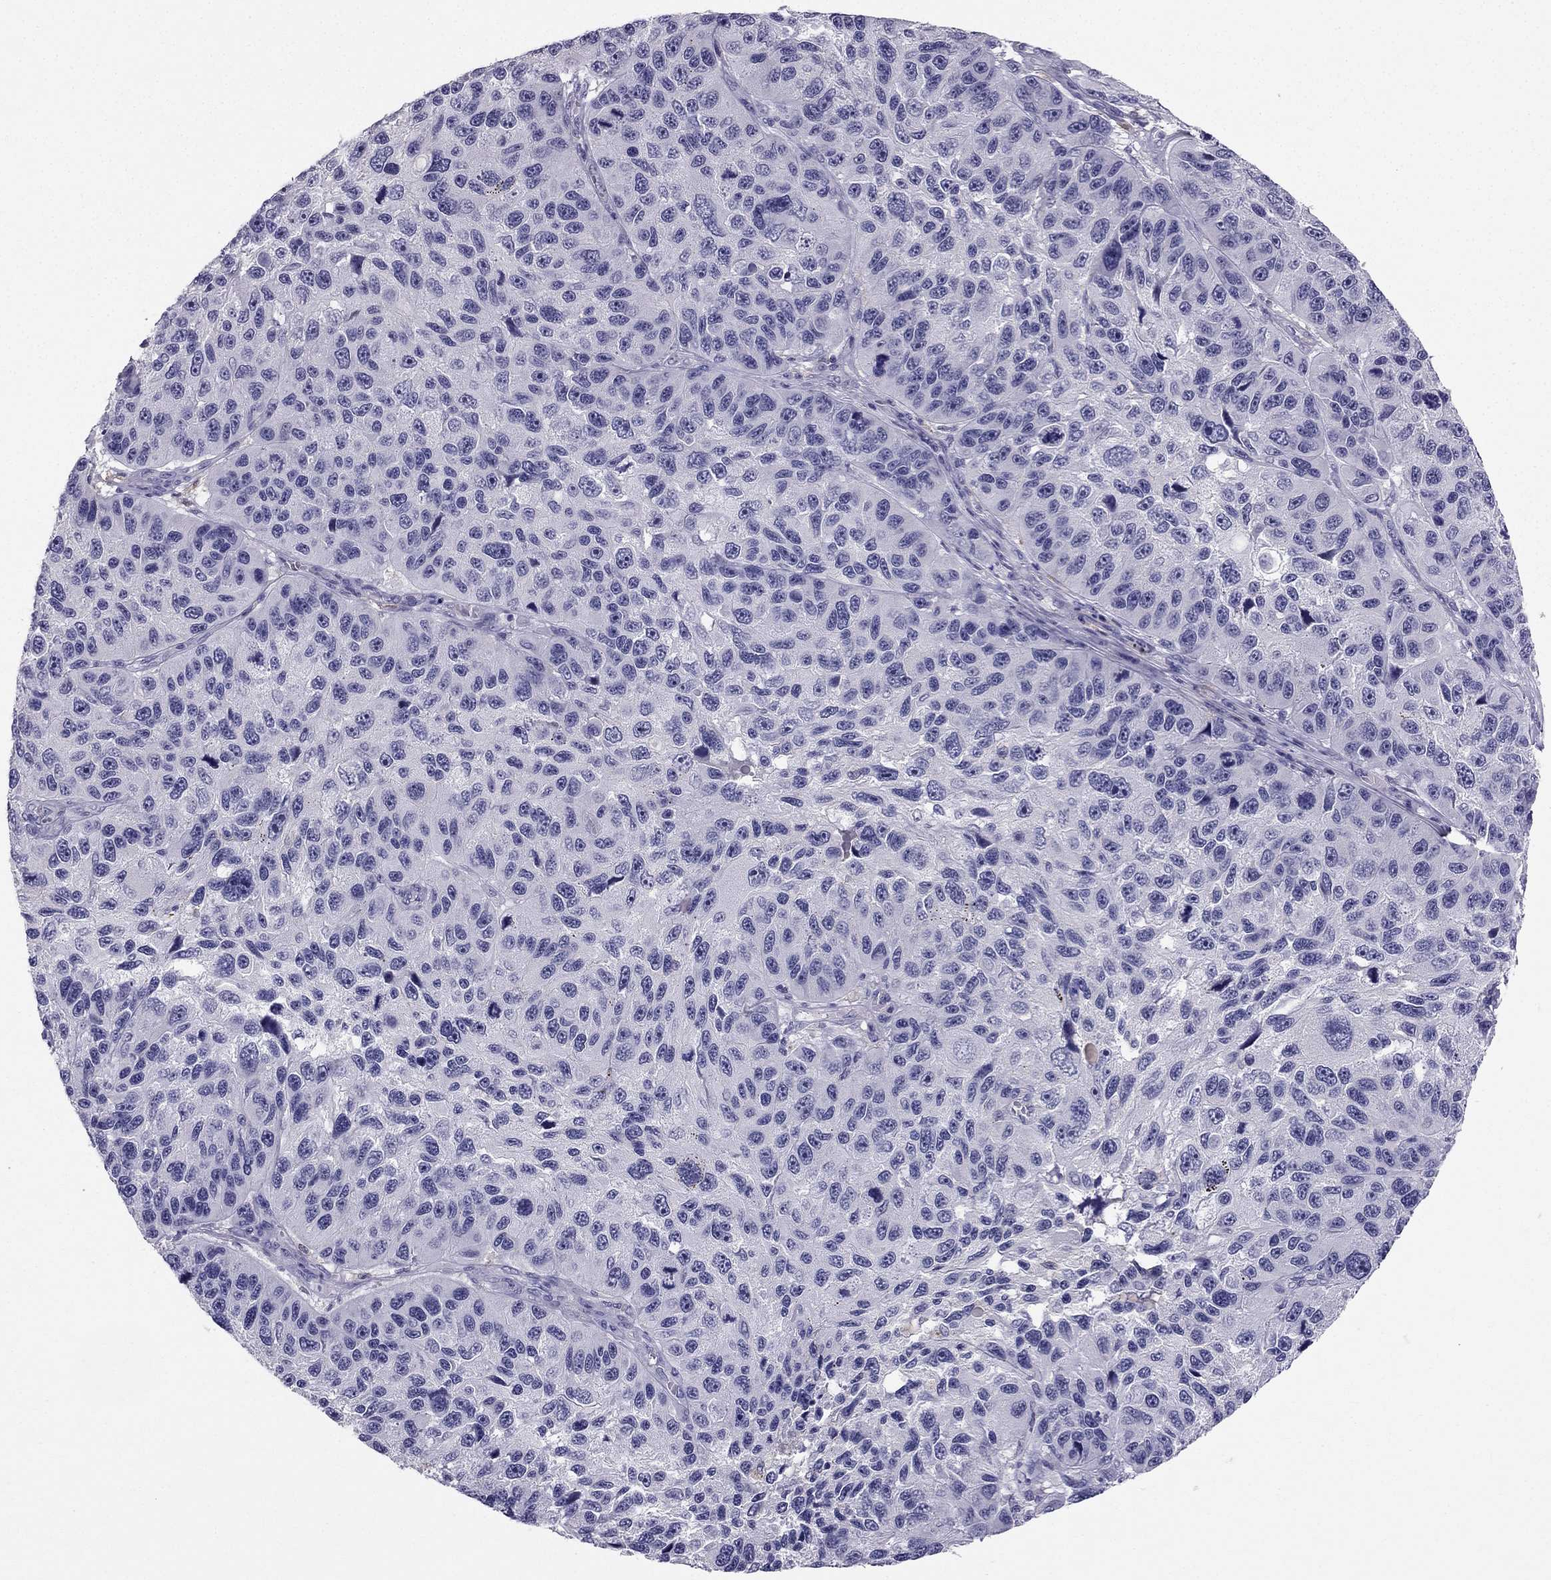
{"staining": {"intensity": "negative", "quantity": "none", "location": "none"}, "tissue": "melanoma", "cell_type": "Tumor cells", "image_type": "cancer", "snomed": [{"axis": "morphology", "description": "Malignant melanoma, NOS"}, {"axis": "topography", "description": "Skin"}], "caption": "The IHC histopathology image has no significant positivity in tumor cells of malignant melanoma tissue.", "gene": "LMTK3", "patient": {"sex": "male", "age": 53}}